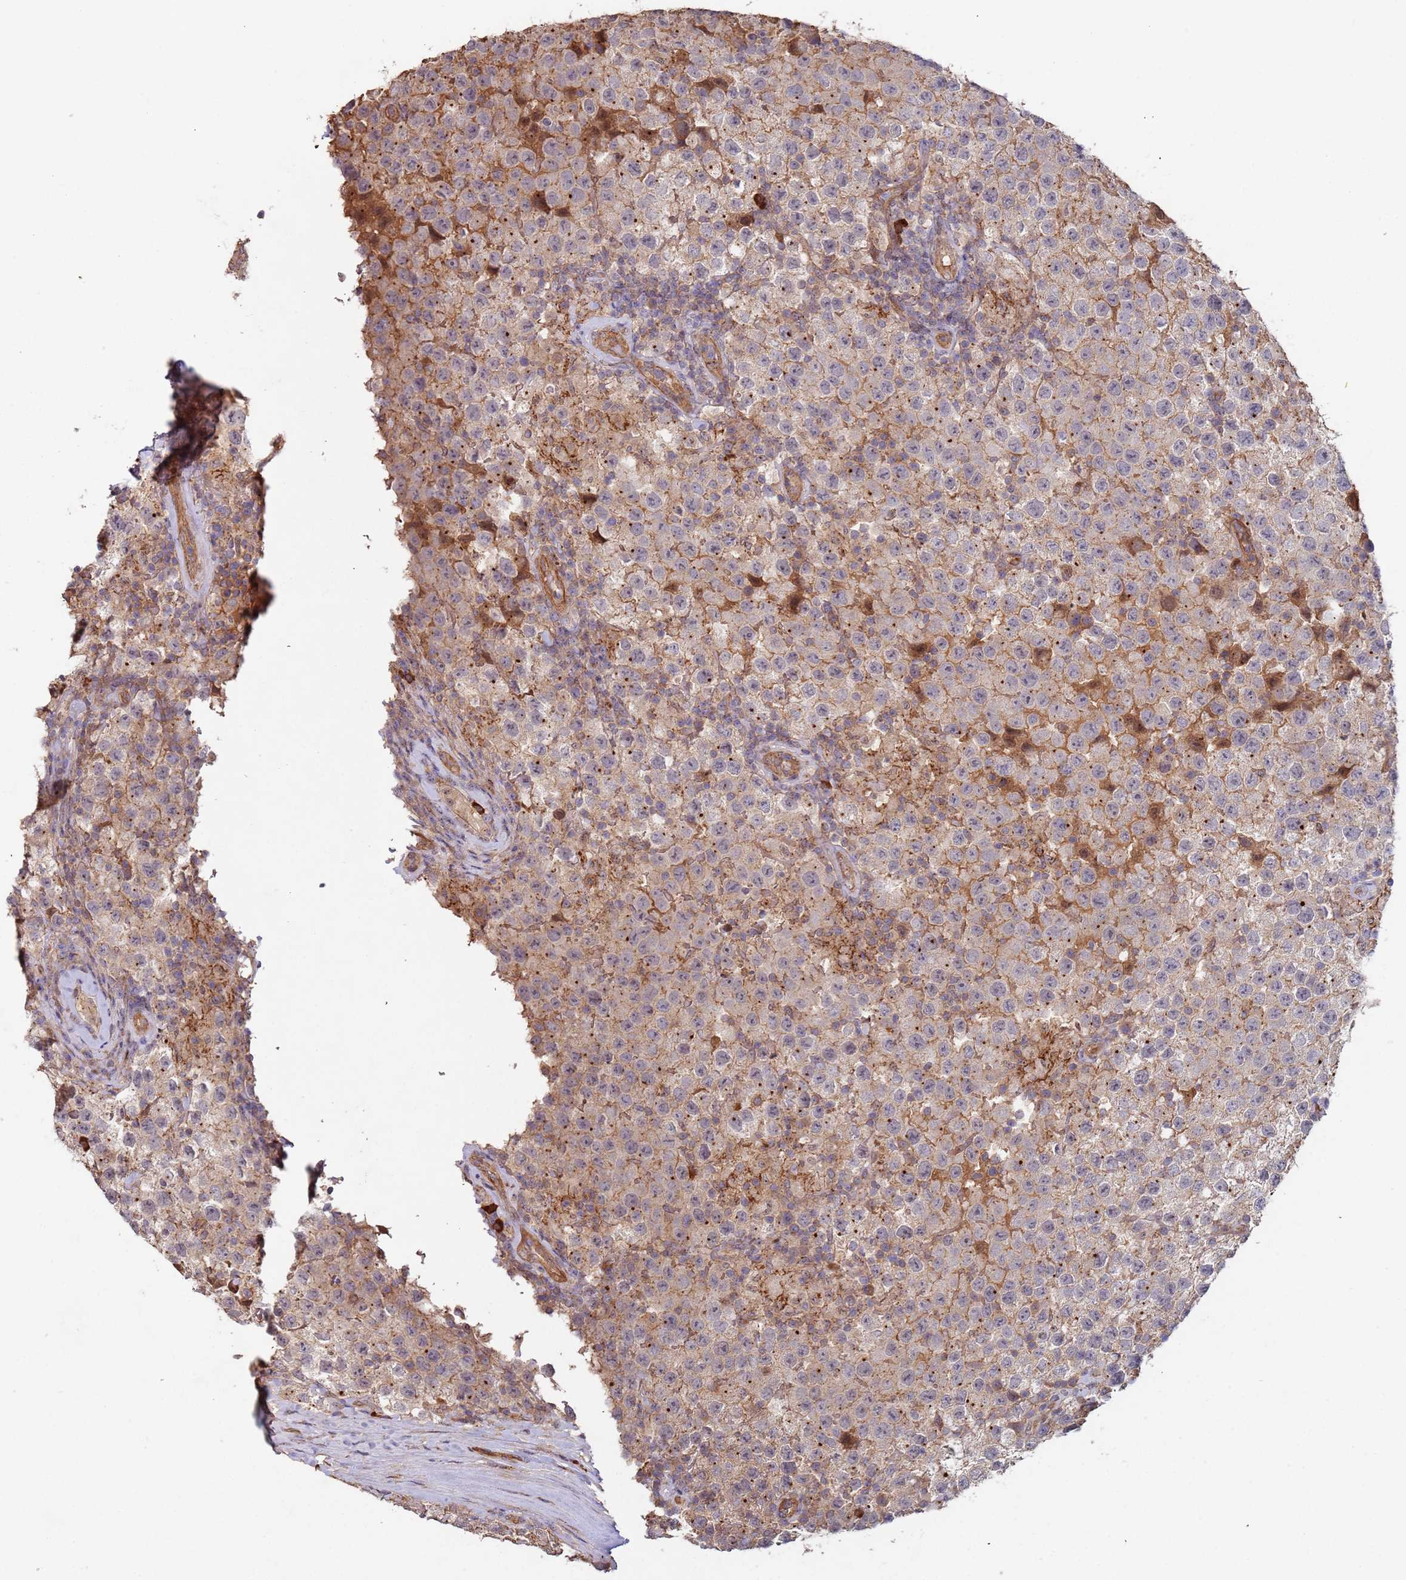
{"staining": {"intensity": "weak", "quantity": "<25%", "location": "cytoplasmic/membranous"}, "tissue": "testis cancer", "cell_type": "Tumor cells", "image_type": "cancer", "snomed": [{"axis": "morphology", "description": "Seminoma, NOS"}, {"axis": "morphology", "description": "Carcinoma, Embryonal, NOS"}, {"axis": "topography", "description": "Testis"}], "caption": "The photomicrograph demonstrates no significant positivity in tumor cells of testis cancer.", "gene": "KANSL1L", "patient": {"sex": "male", "age": 41}}